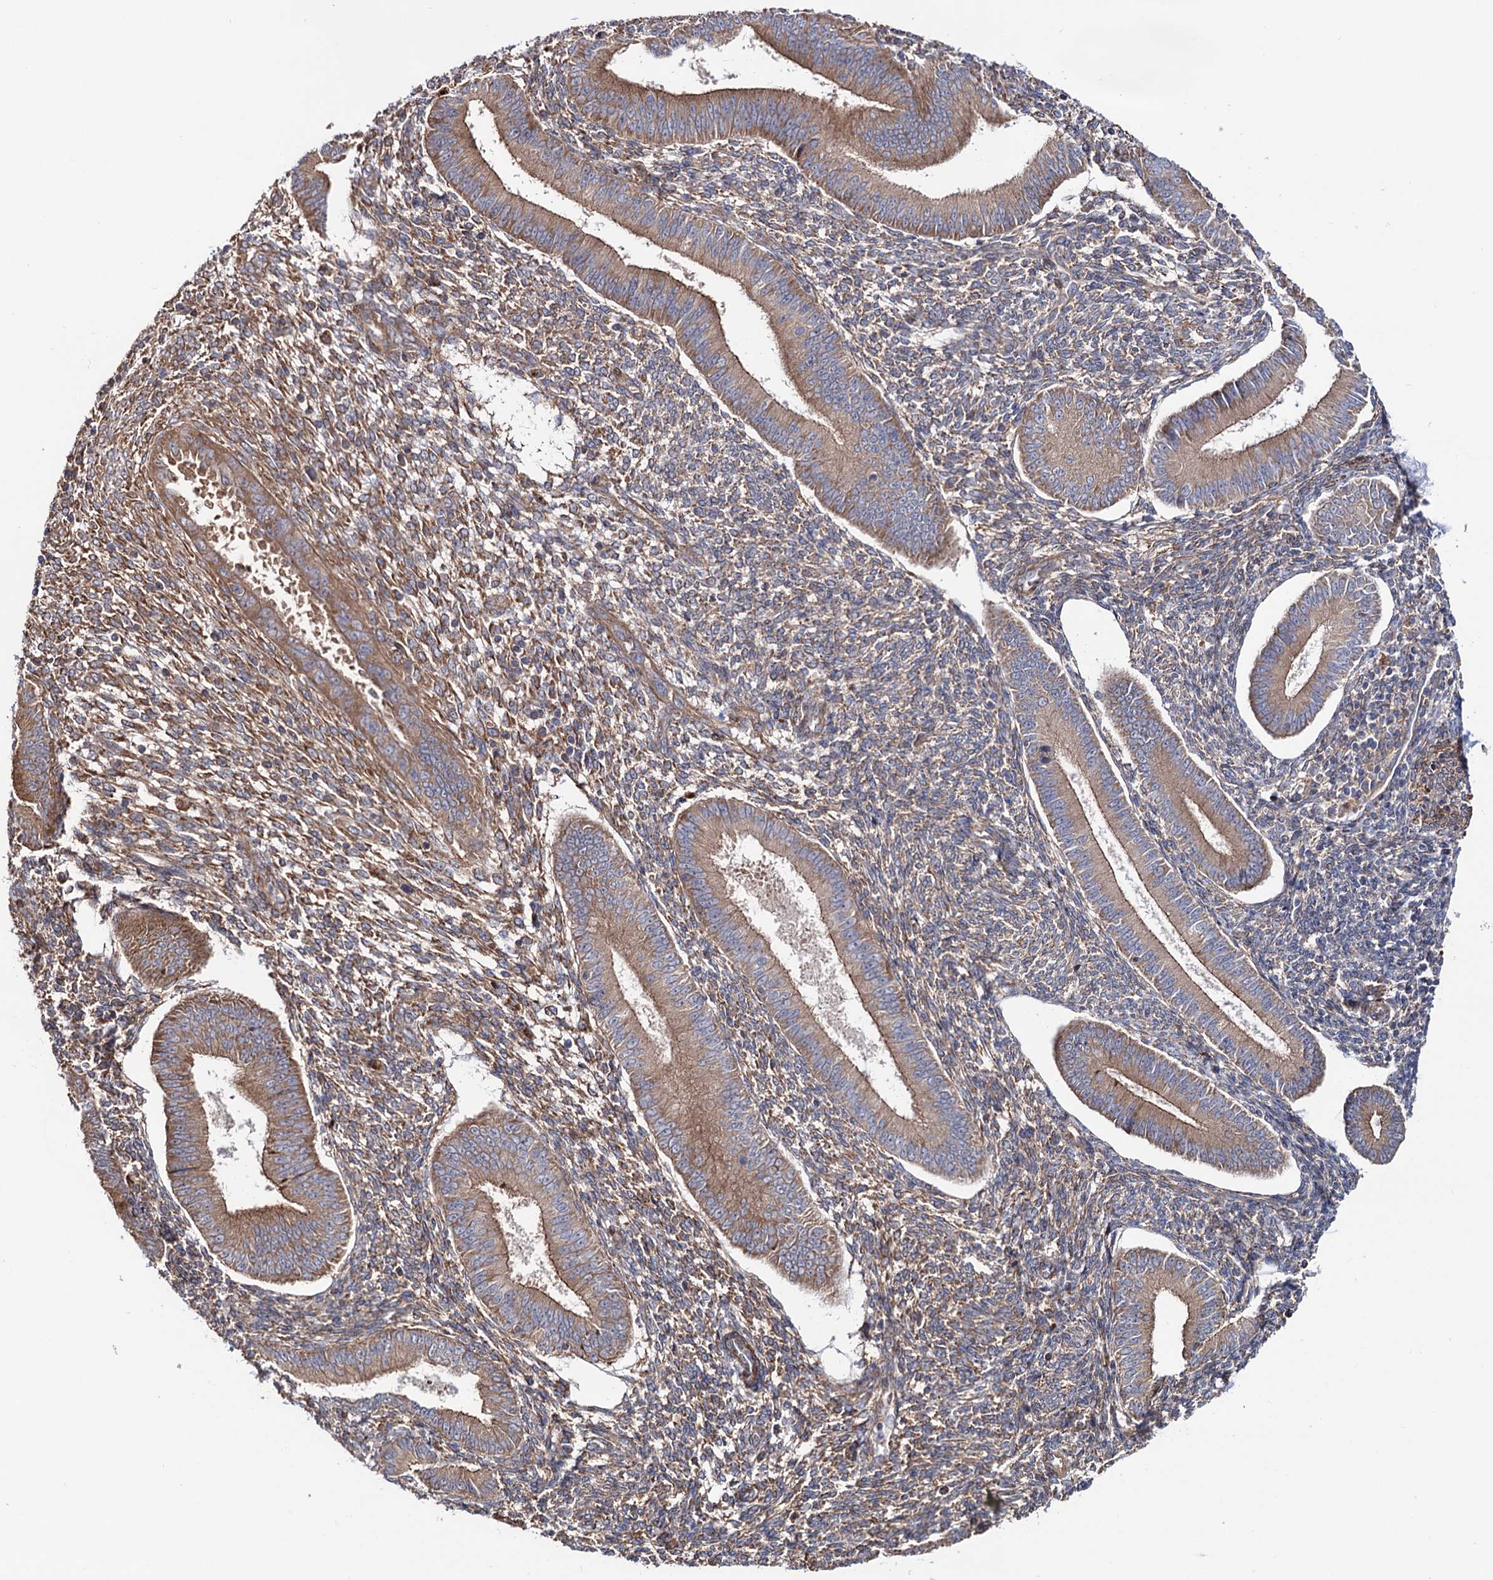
{"staining": {"intensity": "moderate", "quantity": "25%-75%", "location": "cytoplasmic/membranous"}, "tissue": "endometrium", "cell_type": "Cells in endometrial stroma", "image_type": "normal", "snomed": [{"axis": "morphology", "description": "Normal tissue, NOS"}, {"axis": "topography", "description": "Uterus"}, {"axis": "topography", "description": "Endometrium"}], "caption": "Protein analysis of benign endometrium exhibits moderate cytoplasmic/membranous expression in about 25%-75% of cells in endometrial stroma.", "gene": "FERMT2", "patient": {"sex": "female", "age": 48}}